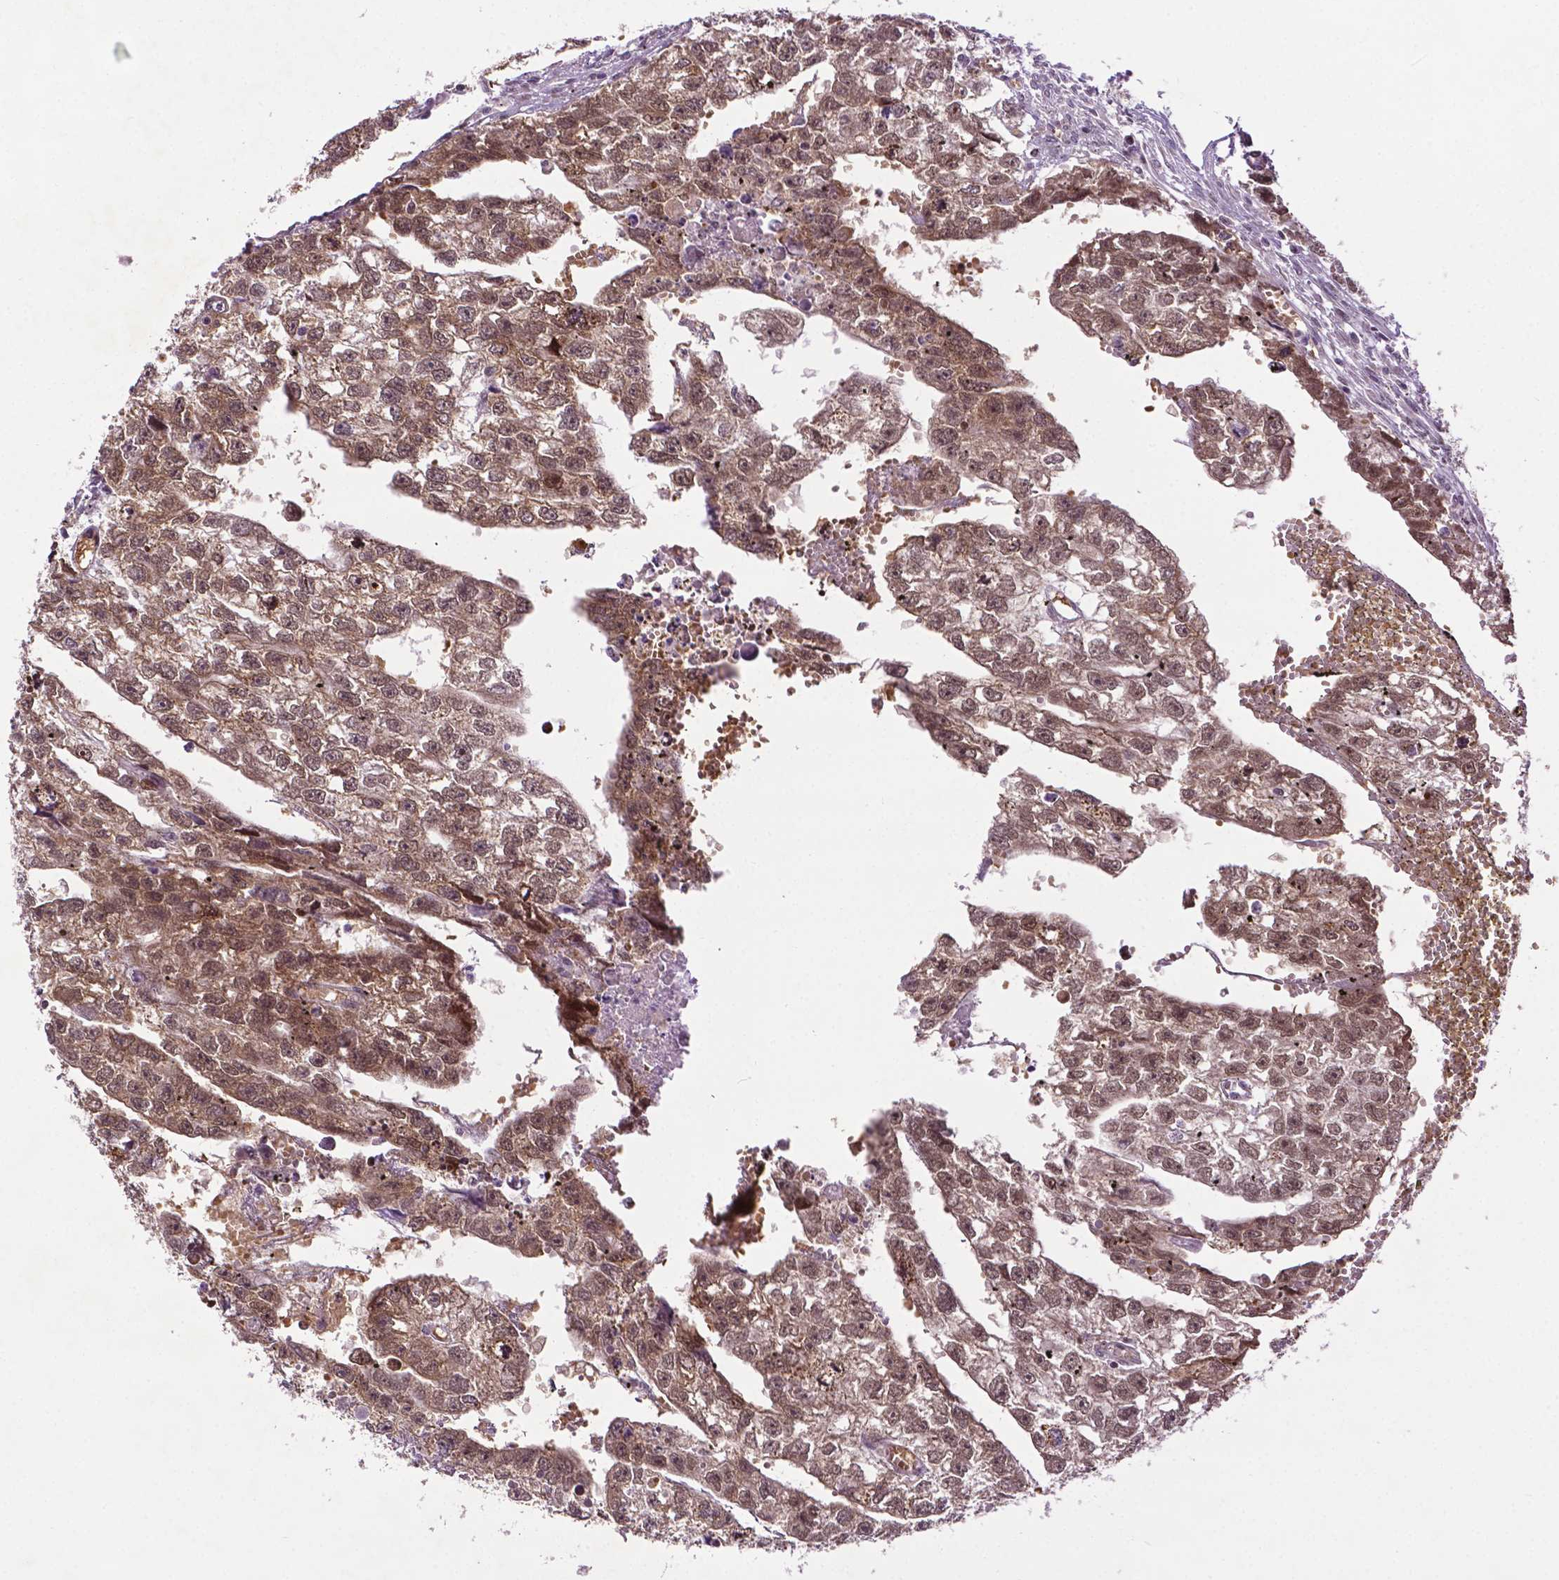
{"staining": {"intensity": "moderate", "quantity": ">75%", "location": "nuclear"}, "tissue": "testis cancer", "cell_type": "Tumor cells", "image_type": "cancer", "snomed": [{"axis": "morphology", "description": "Carcinoma, Embryonal, NOS"}, {"axis": "morphology", "description": "Teratoma, malignant, NOS"}, {"axis": "topography", "description": "Testis"}], "caption": "An image of testis cancer stained for a protein exhibits moderate nuclear brown staining in tumor cells. (Brightfield microscopy of DAB IHC at high magnification).", "gene": "ZNF41", "patient": {"sex": "male", "age": 44}}